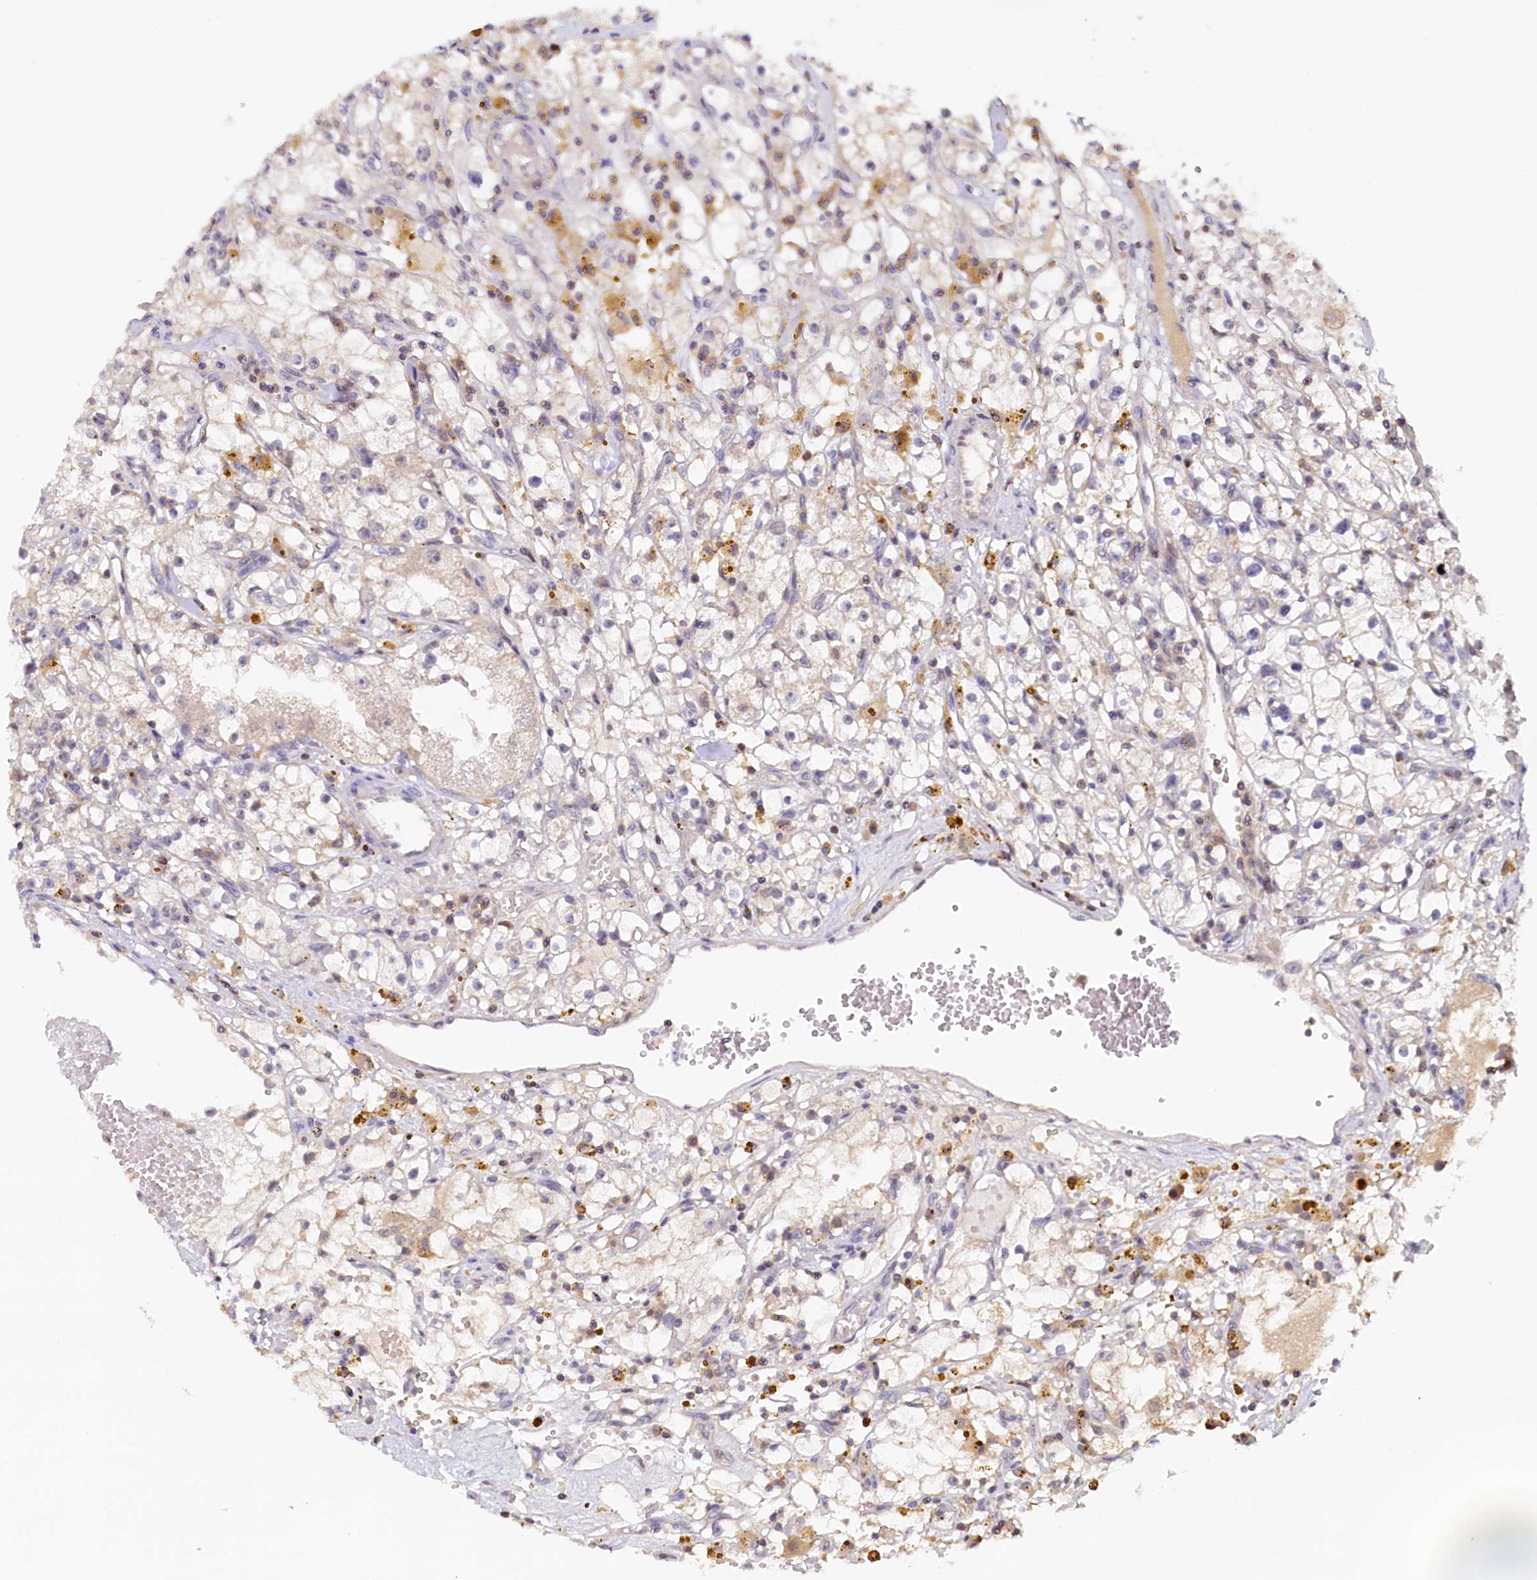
{"staining": {"intensity": "weak", "quantity": "<25%", "location": "cytoplasmic/membranous"}, "tissue": "renal cancer", "cell_type": "Tumor cells", "image_type": "cancer", "snomed": [{"axis": "morphology", "description": "Adenocarcinoma, NOS"}, {"axis": "topography", "description": "Kidney"}], "caption": "A histopathology image of human renal adenocarcinoma is negative for staining in tumor cells.", "gene": "PAAF1", "patient": {"sex": "male", "age": 56}}